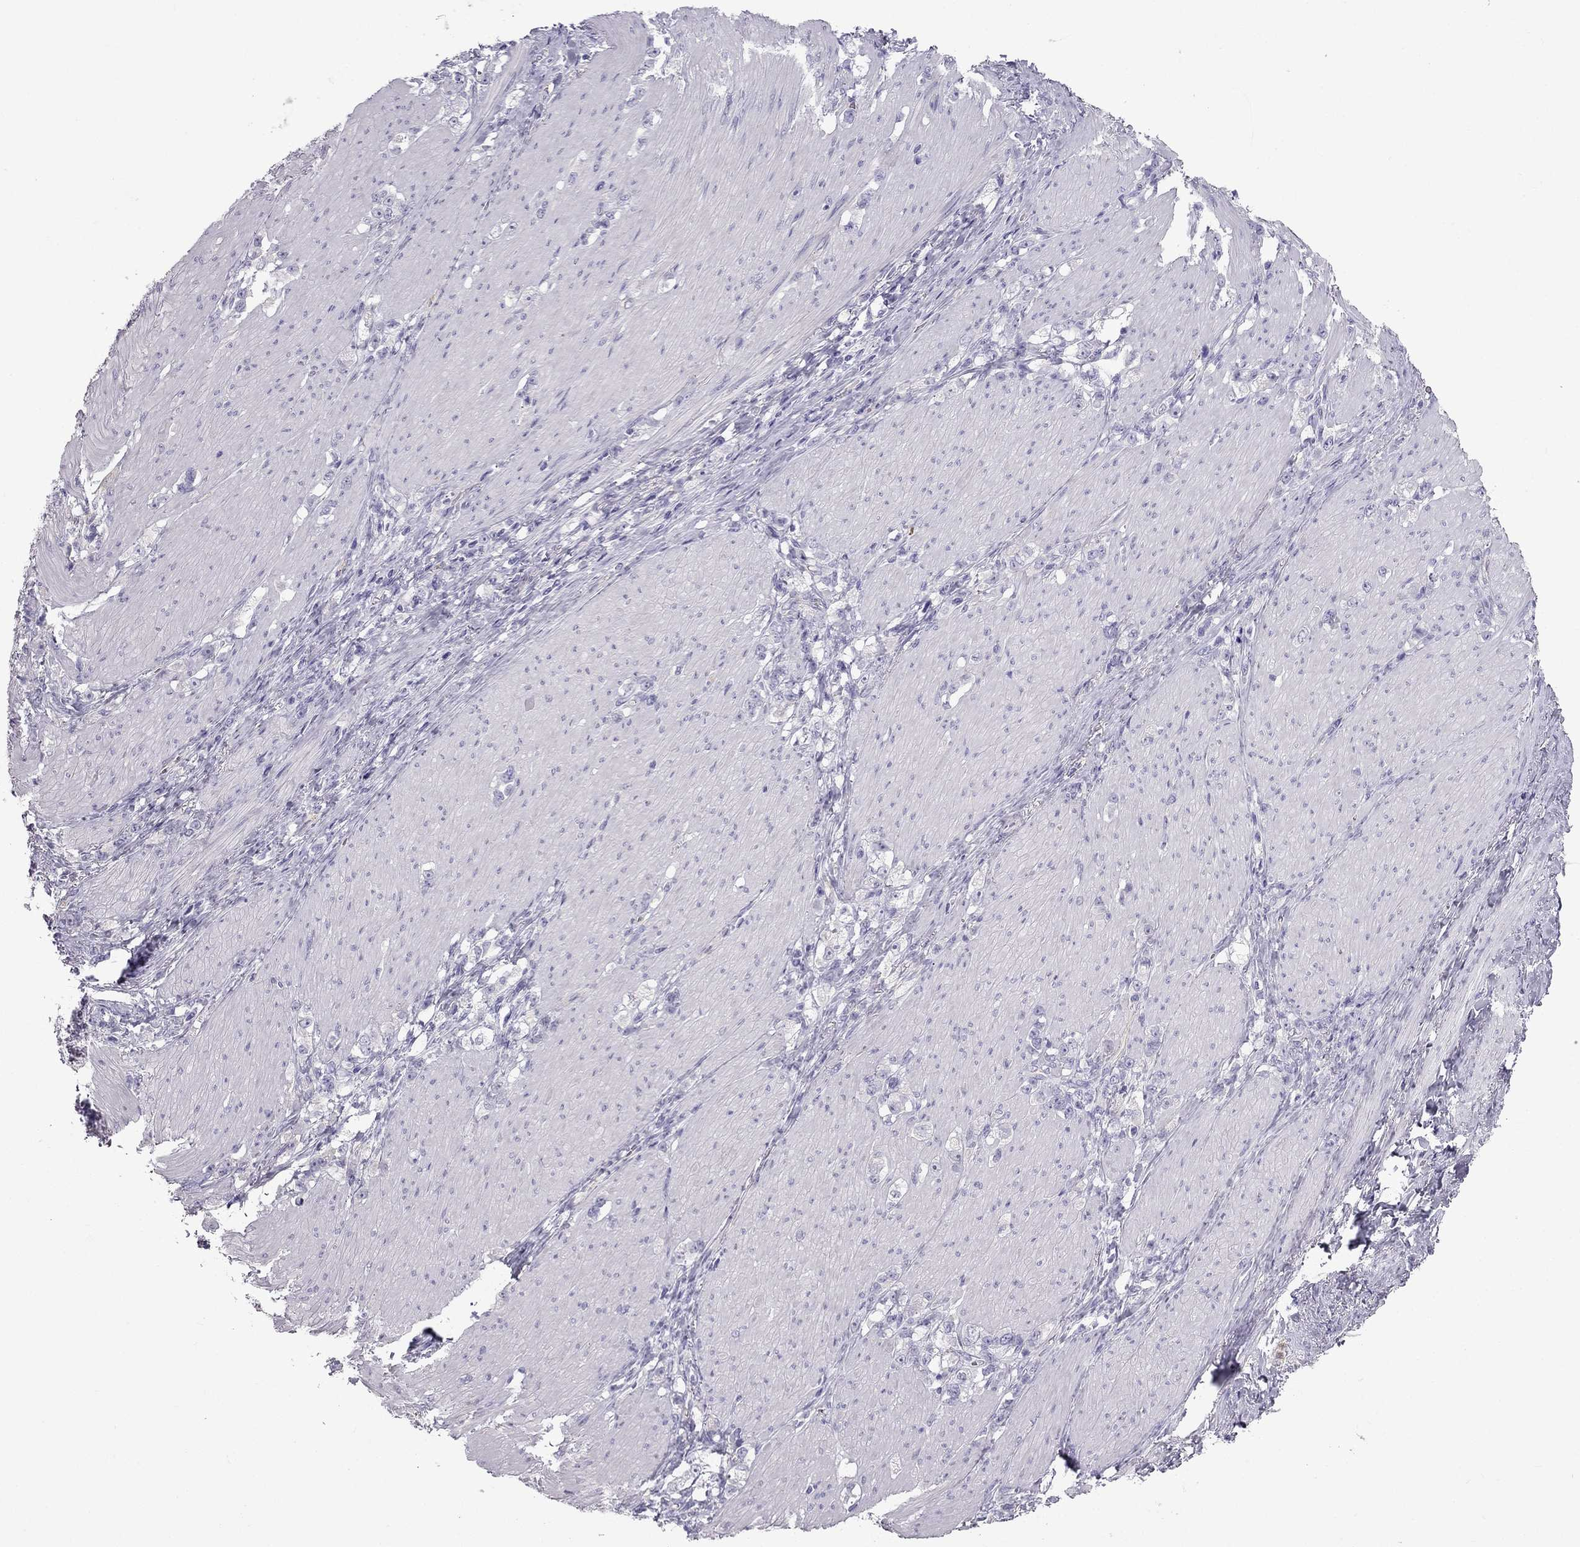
{"staining": {"intensity": "negative", "quantity": "none", "location": "none"}, "tissue": "stomach cancer", "cell_type": "Tumor cells", "image_type": "cancer", "snomed": [{"axis": "morphology", "description": "Adenocarcinoma, NOS"}, {"axis": "topography", "description": "Stomach, lower"}], "caption": "Tumor cells are negative for protein expression in human stomach adenocarcinoma.", "gene": "STOML3", "patient": {"sex": "male", "age": 88}}